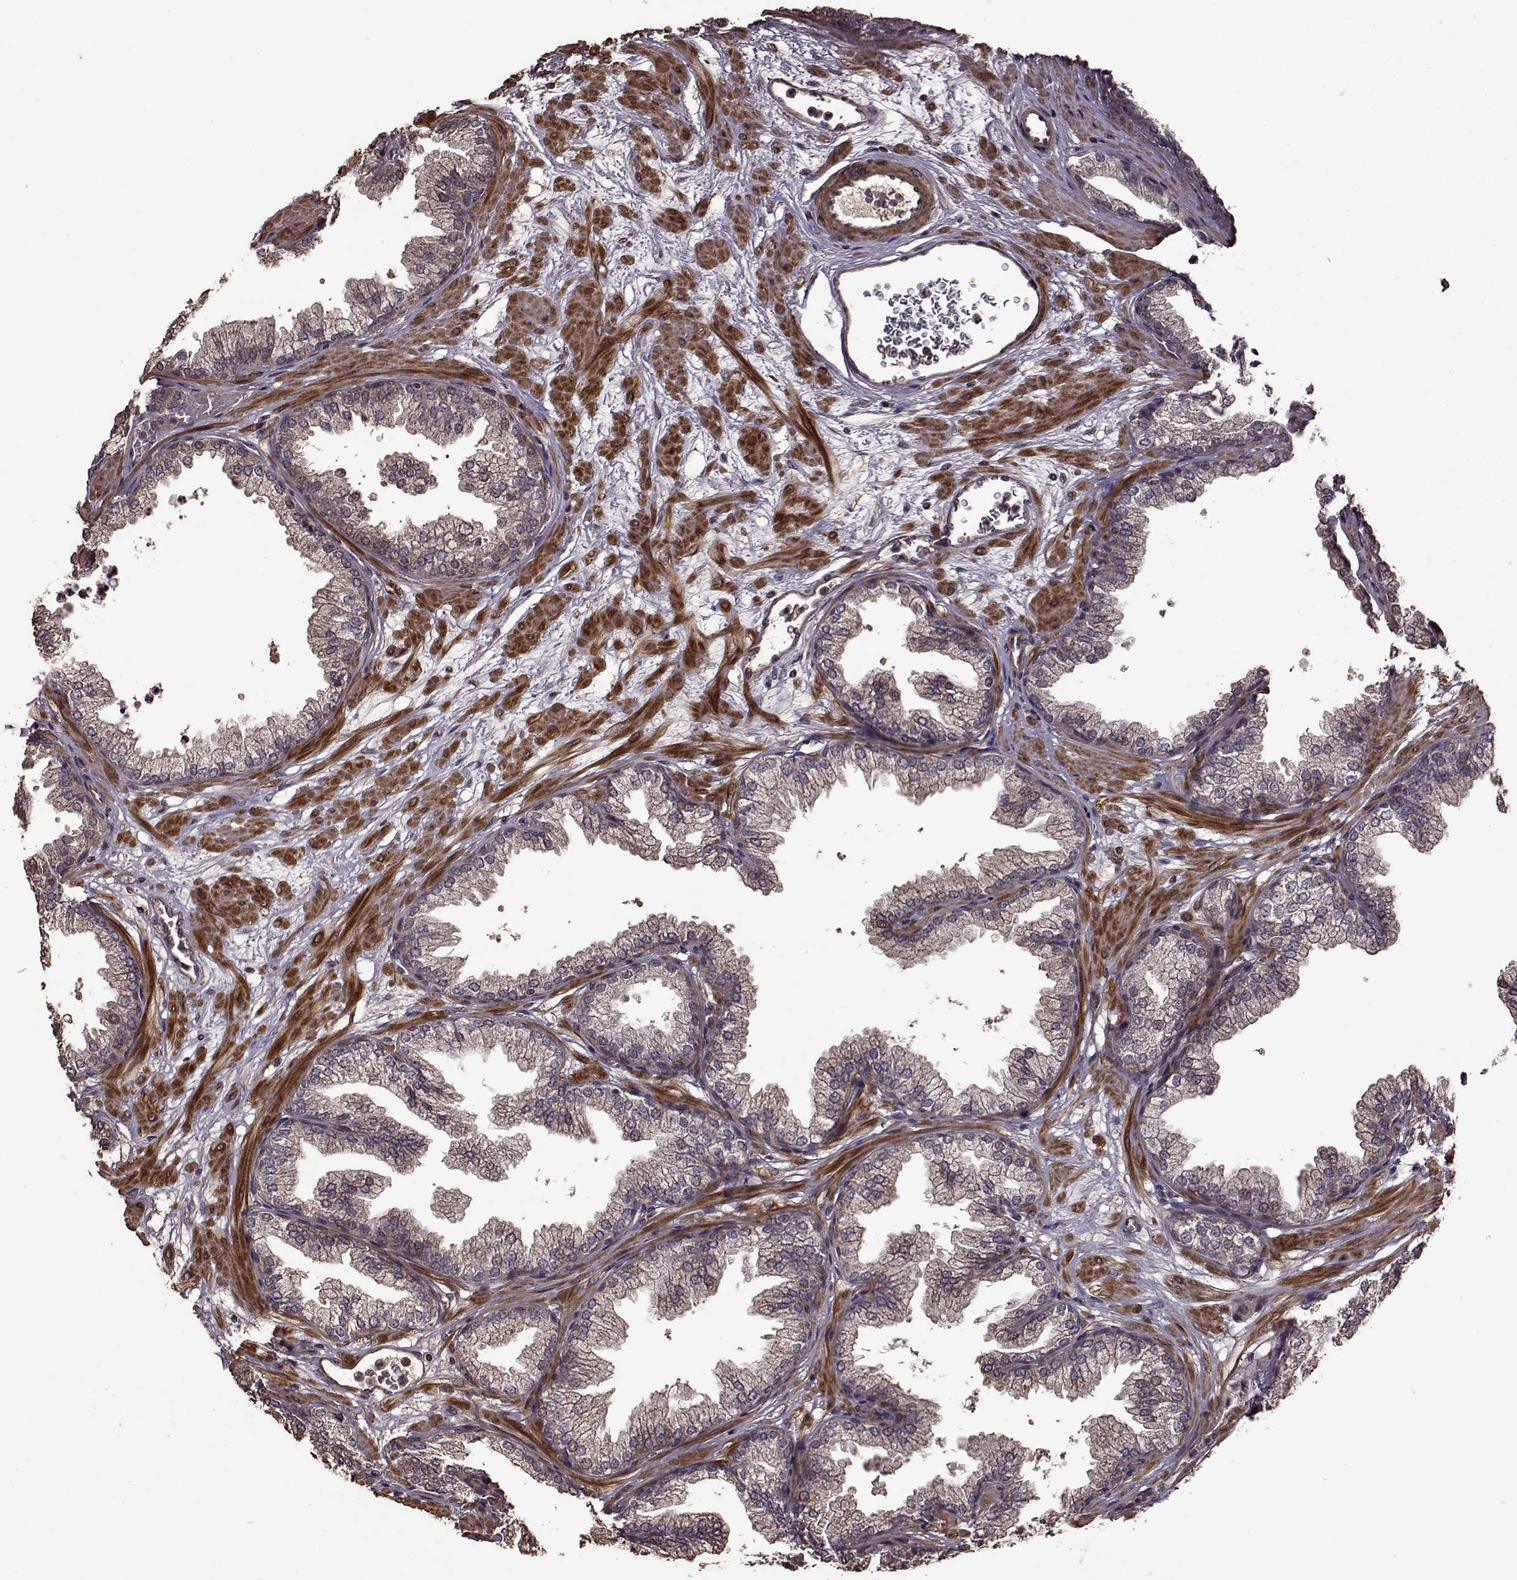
{"staining": {"intensity": "weak", "quantity": "25%-75%", "location": "cytoplasmic/membranous"}, "tissue": "prostate", "cell_type": "Glandular cells", "image_type": "normal", "snomed": [{"axis": "morphology", "description": "Normal tissue, NOS"}, {"axis": "topography", "description": "Prostate"}], "caption": "Brown immunohistochemical staining in benign human prostate reveals weak cytoplasmic/membranous expression in about 25%-75% of glandular cells.", "gene": "FBXW11", "patient": {"sex": "male", "age": 37}}